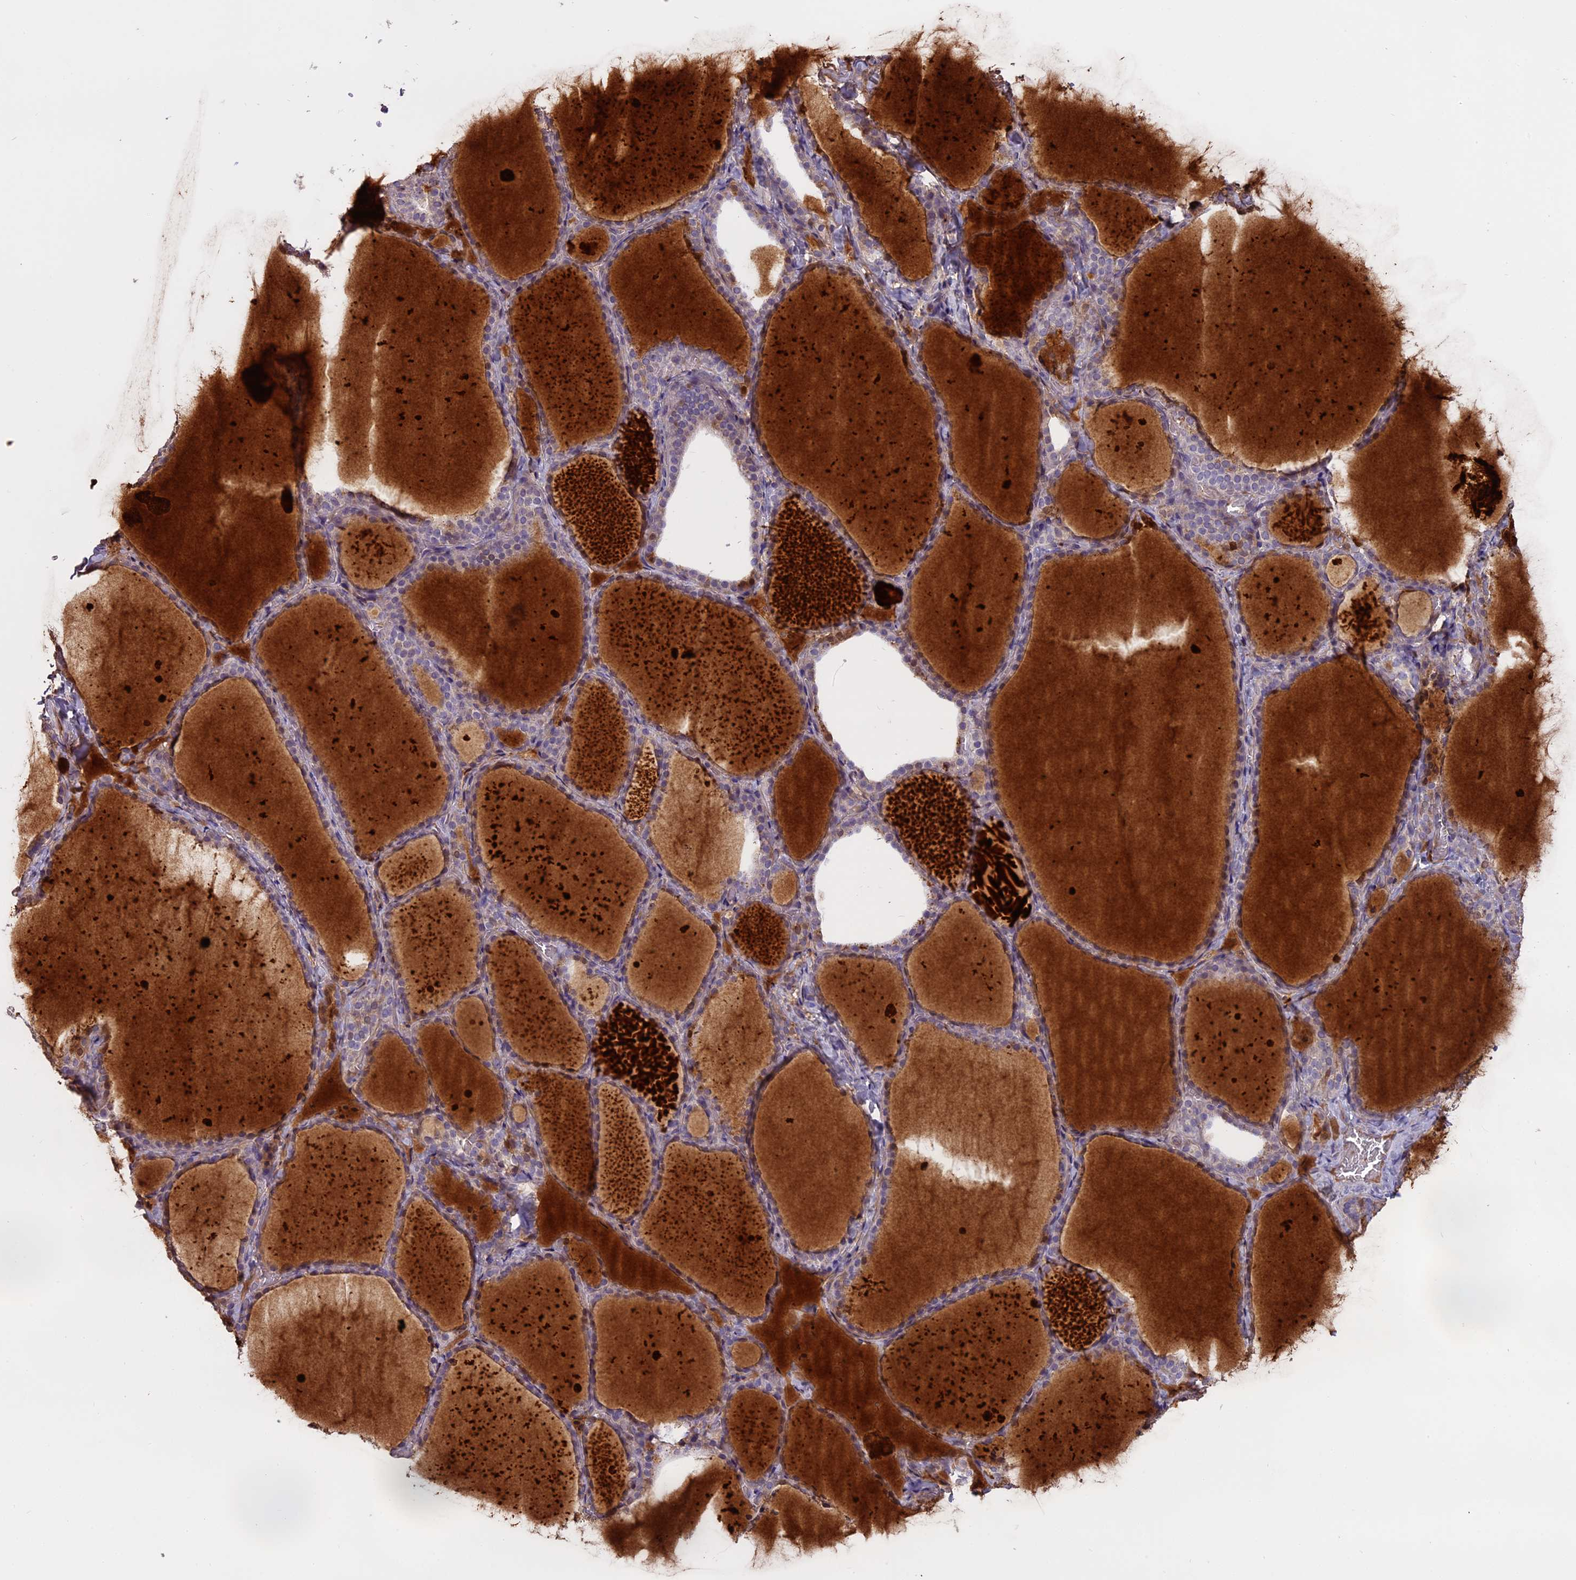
{"staining": {"intensity": "moderate", "quantity": "25%-75%", "location": "cytoplasmic/membranous"}, "tissue": "thyroid gland", "cell_type": "Glandular cells", "image_type": "normal", "snomed": [{"axis": "morphology", "description": "Normal tissue, NOS"}, {"axis": "topography", "description": "Thyroid gland"}], "caption": "DAB (3,3'-diaminobenzidine) immunohistochemical staining of unremarkable human thyroid gland shows moderate cytoplasmic/membranous protein expression in approximately 25%-75% of glandular cells. Using DAB (3,3'-diaminobenzidine) (brown) and hematoxylin (blue) stains, captured at high magnification using brightfield microscopy.", "gene": "WFDC2", "patient": {"sex": "female", "age": 22}}